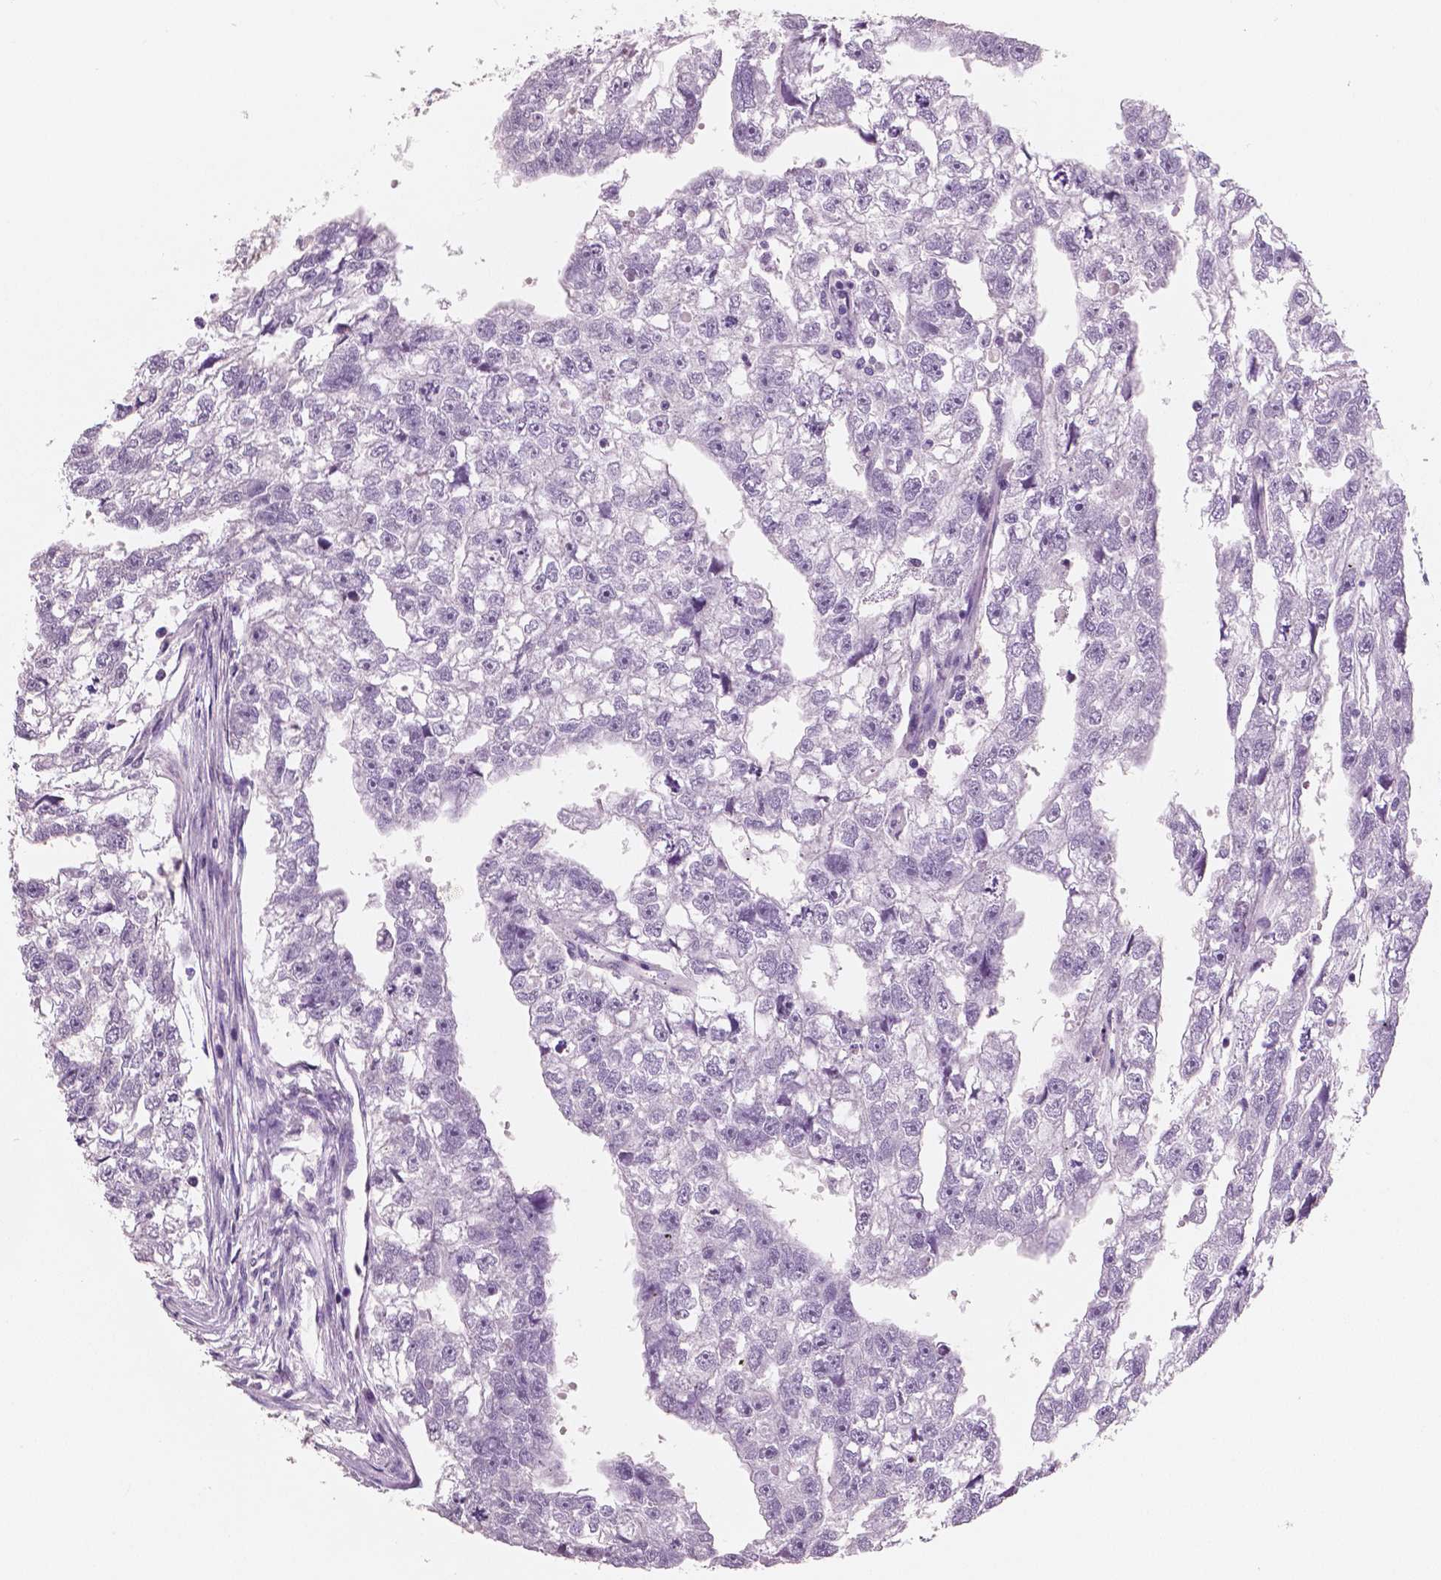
{"staining": {"intensity": "negative", "quantity": "none", "location": "none"}, "tissue": "testis cancer", "cell_type": "Tumor cells", "image_type": "cancer", "snomed": [{"axis": "morphology", "description": "Carcinoma, Embryonal, NOS"}, {"axis": "morphology", "description": "Teratoma, malignant, NOS"}, {"axis": "topography", "description": "Testis"}], "caption": "Immunohistochemistry of testis cancer reveals no staining in tumor cells.", "gene": "NECAB2", "patient": {"sex": "male", "age": 44}}